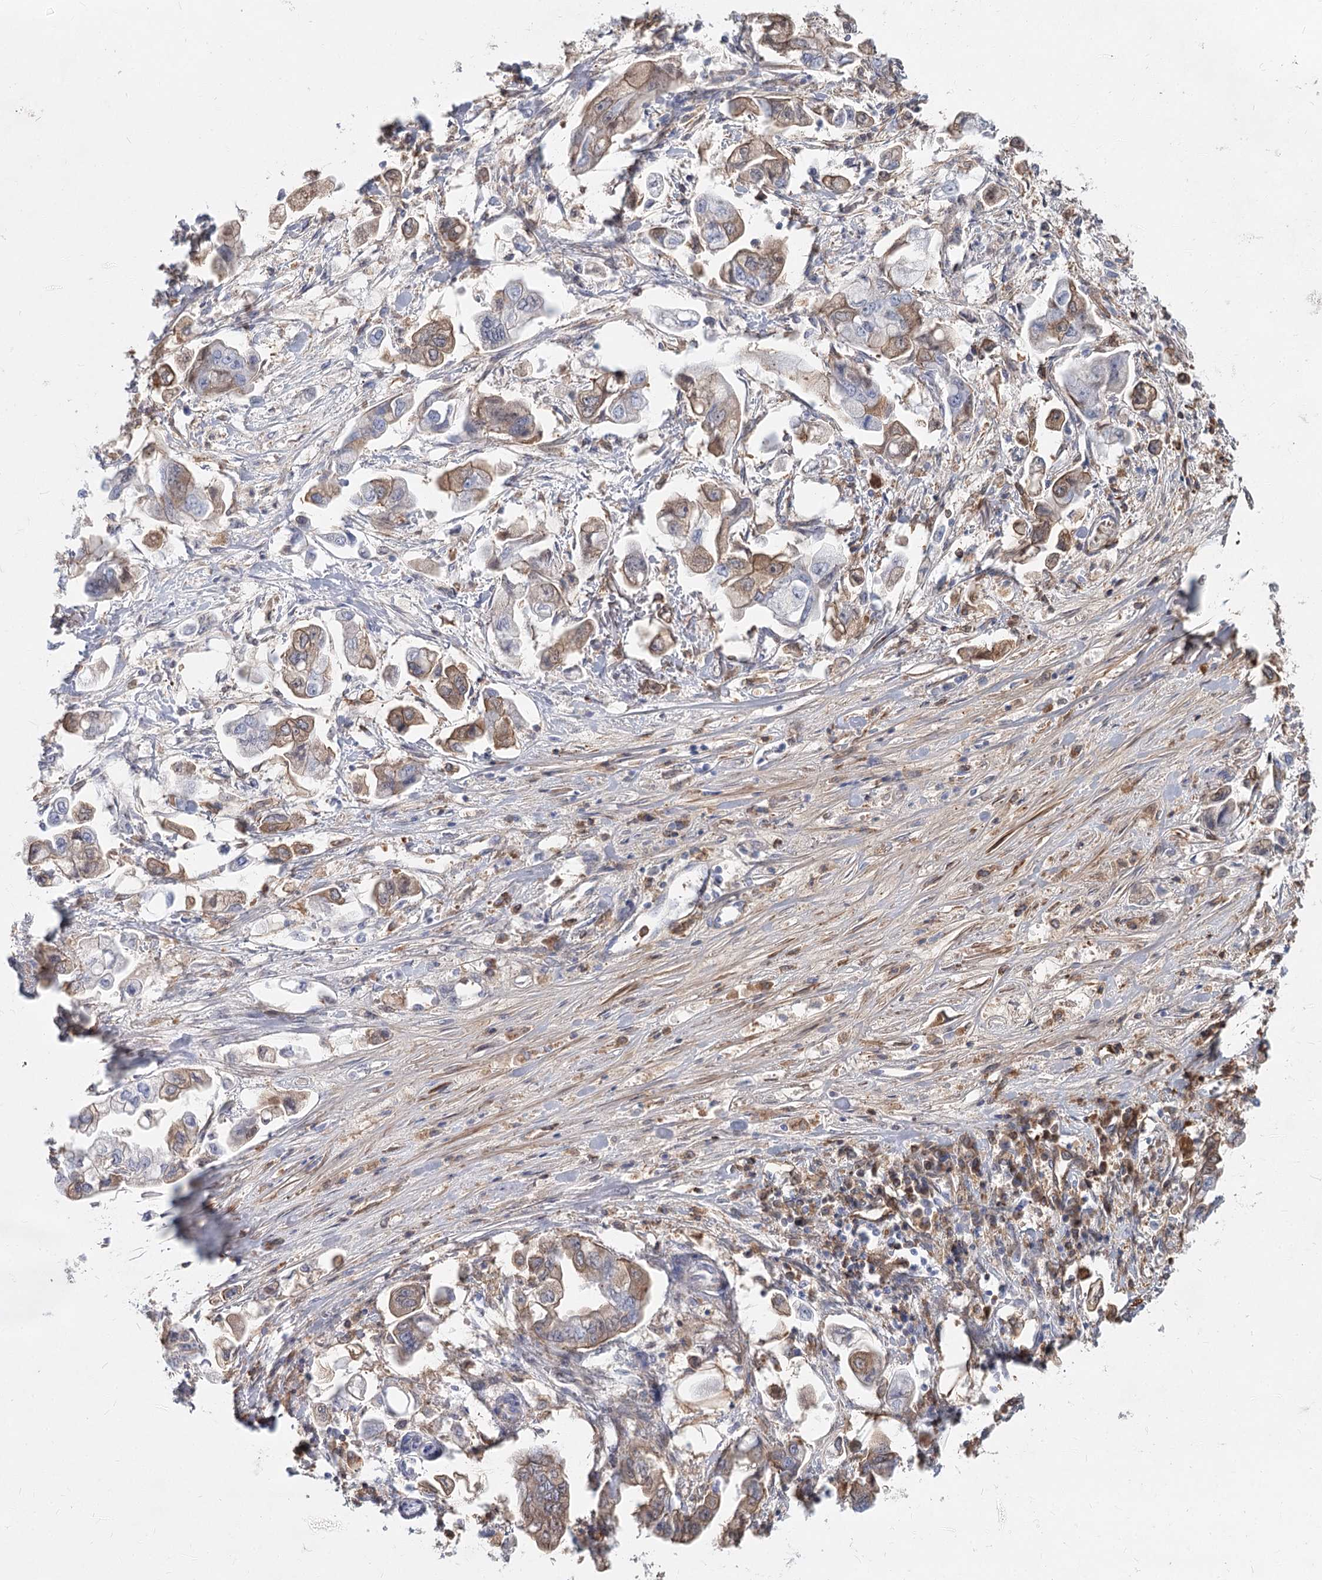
{"staining": {"intensity": "weak", "quantity": "25%-75%", "location": "cytoplasmic/membranous"}, "tissue": "stomach cancer", "cell_type": "Tumor cells", "image_type": "cancer", "snomed": [{"axis": "morphology", "description": "Adenocarcinoma, NOS"}, {"axis": "topography", "description": "Stomach"}], "caption": "A histopathology image of stomach adenocarcinoma stained for a protein reveals weak cytoplasmic/membranous brown staining in tumor cells.", "gene": "TASOR2", "patient": {"sex": "male", "age": 62}}